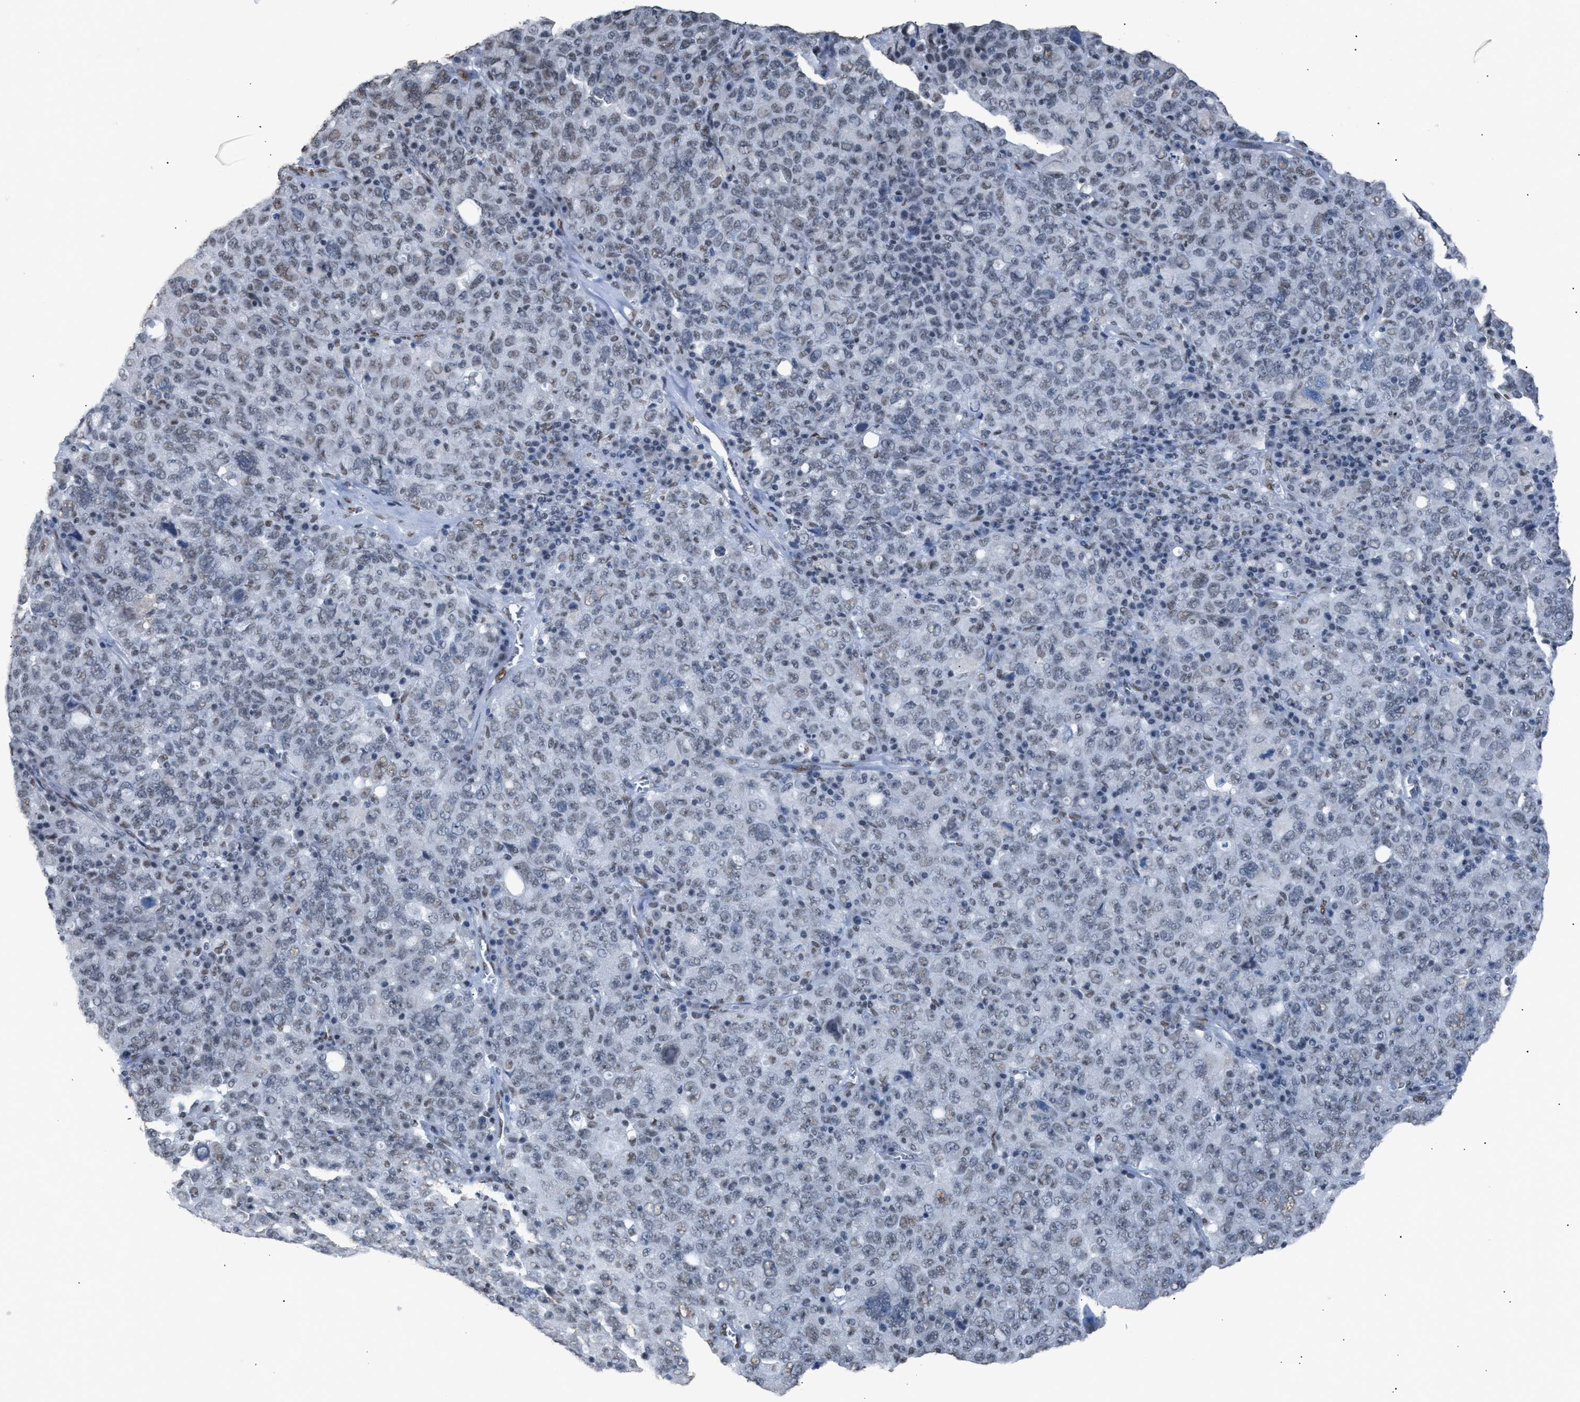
{"staining": {"intensity": "weak", "quantity": "<25%", "location": "nuclear"}, "tissue": "ovarian cancer", "cell_type": "Tumor cells", "image_type": "cancer", "snomed": [{"axis": "morphology", "description": "Carcinoma, endometroid"}, {"axis": "topography", "description": "Ovary"}], "caption": "The histopathology image displays no significant expression in tumor cells of ovarian cancer.", "gene": "CCAR2", "patient": {"sex": "female", "age": 62}}